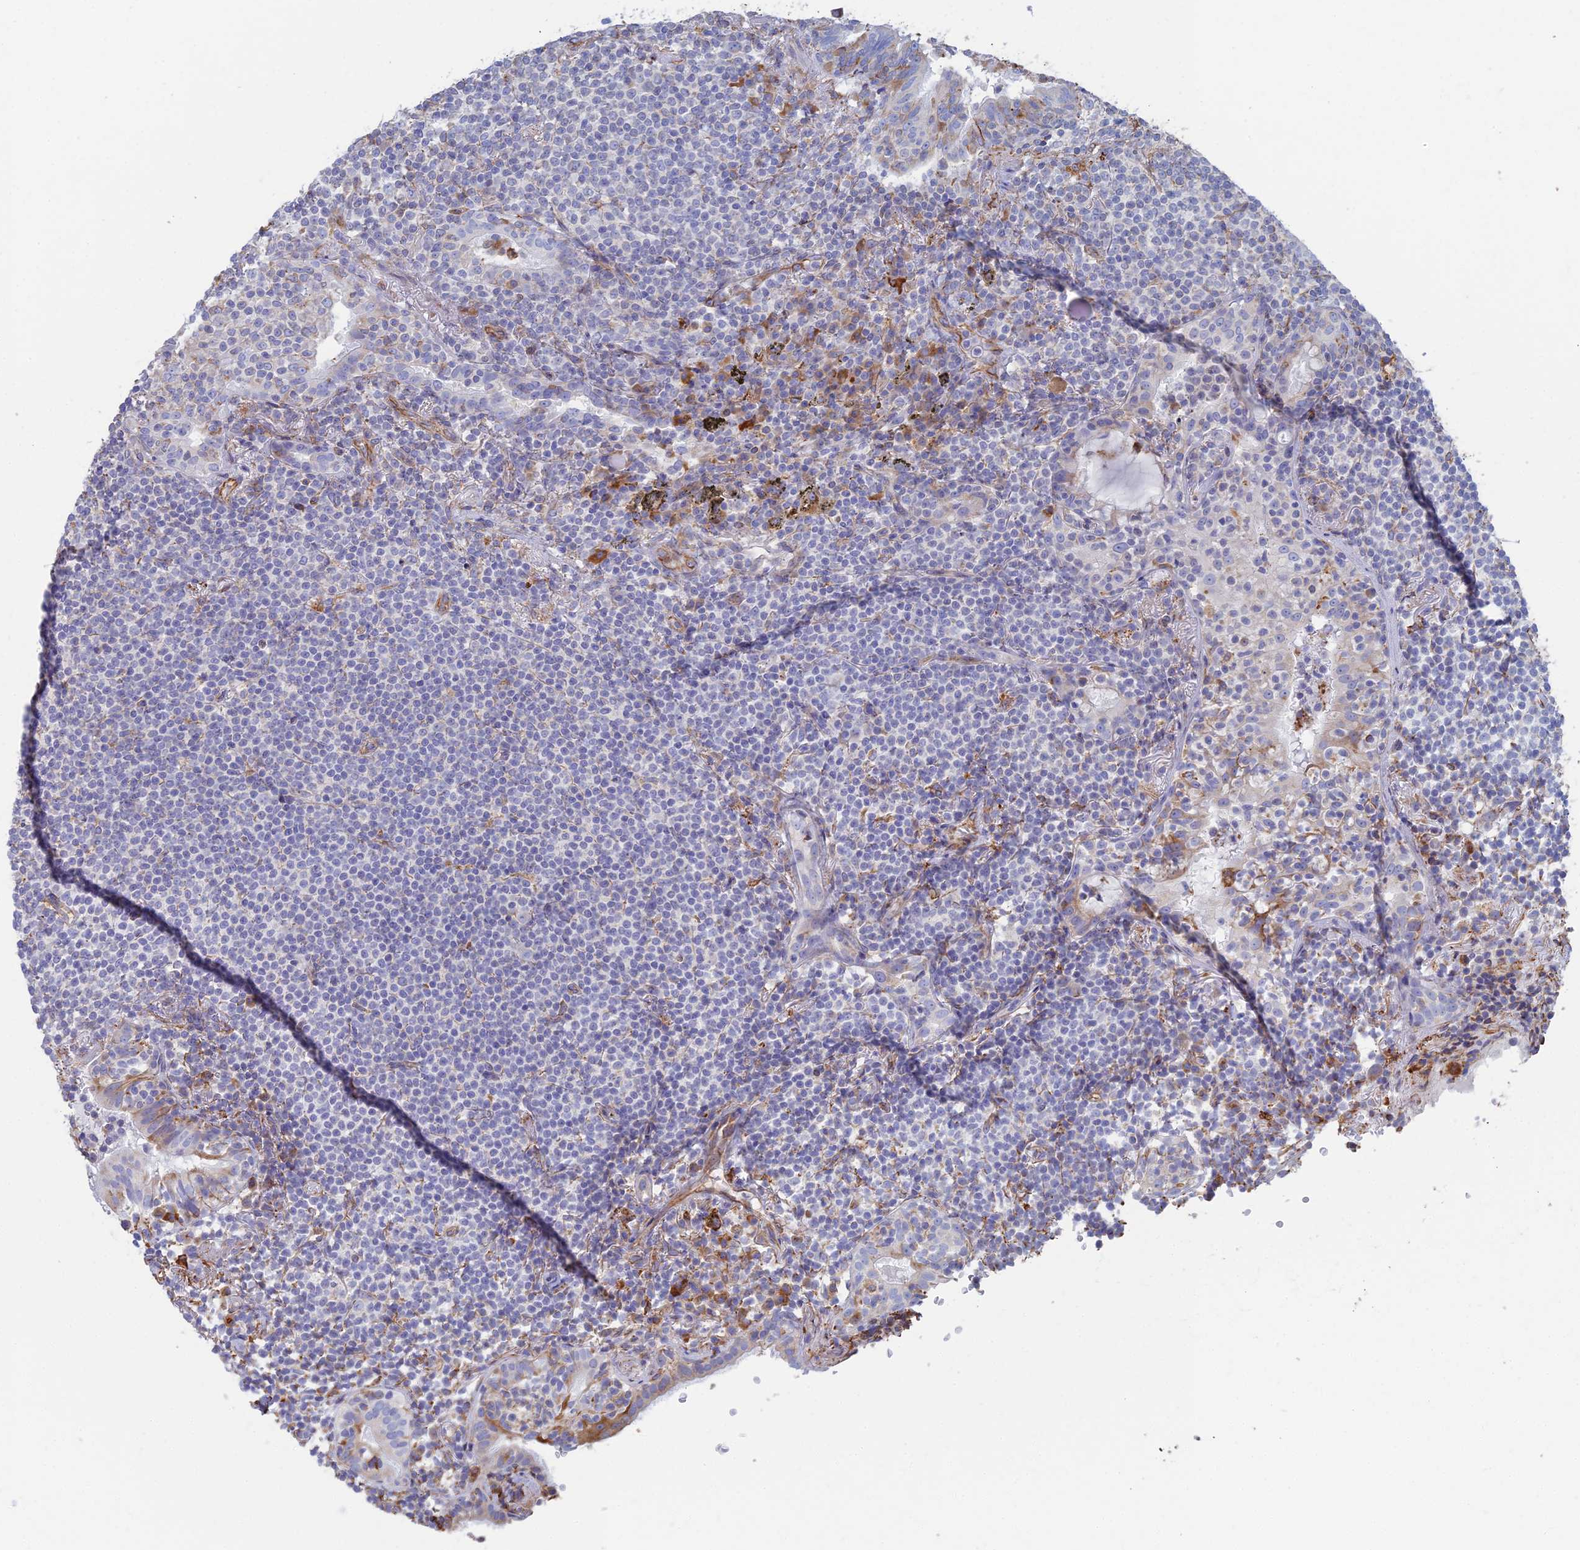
{"staining": {"intensity": "negative", "quantity": "none", "location": "none"}, "tissue": "lymphoma", "cell_type": "Tumor cells", "image_type": "cancer", "snomed": [{"axis": "morphology", "description": "Malignant lymphoma, non-Hodgkin's type, Low grade"}, {"axis": "topography", "description": "Lung"}], "caption": "IHC photomicrograph of malignant lymphoma, non-Hodgkin's type (low-grade) stained for a protein (brown), which shows no positivity in tumor cells.", "gene": "CLVS2", "patient": {"sex": "female", "age": 71}}